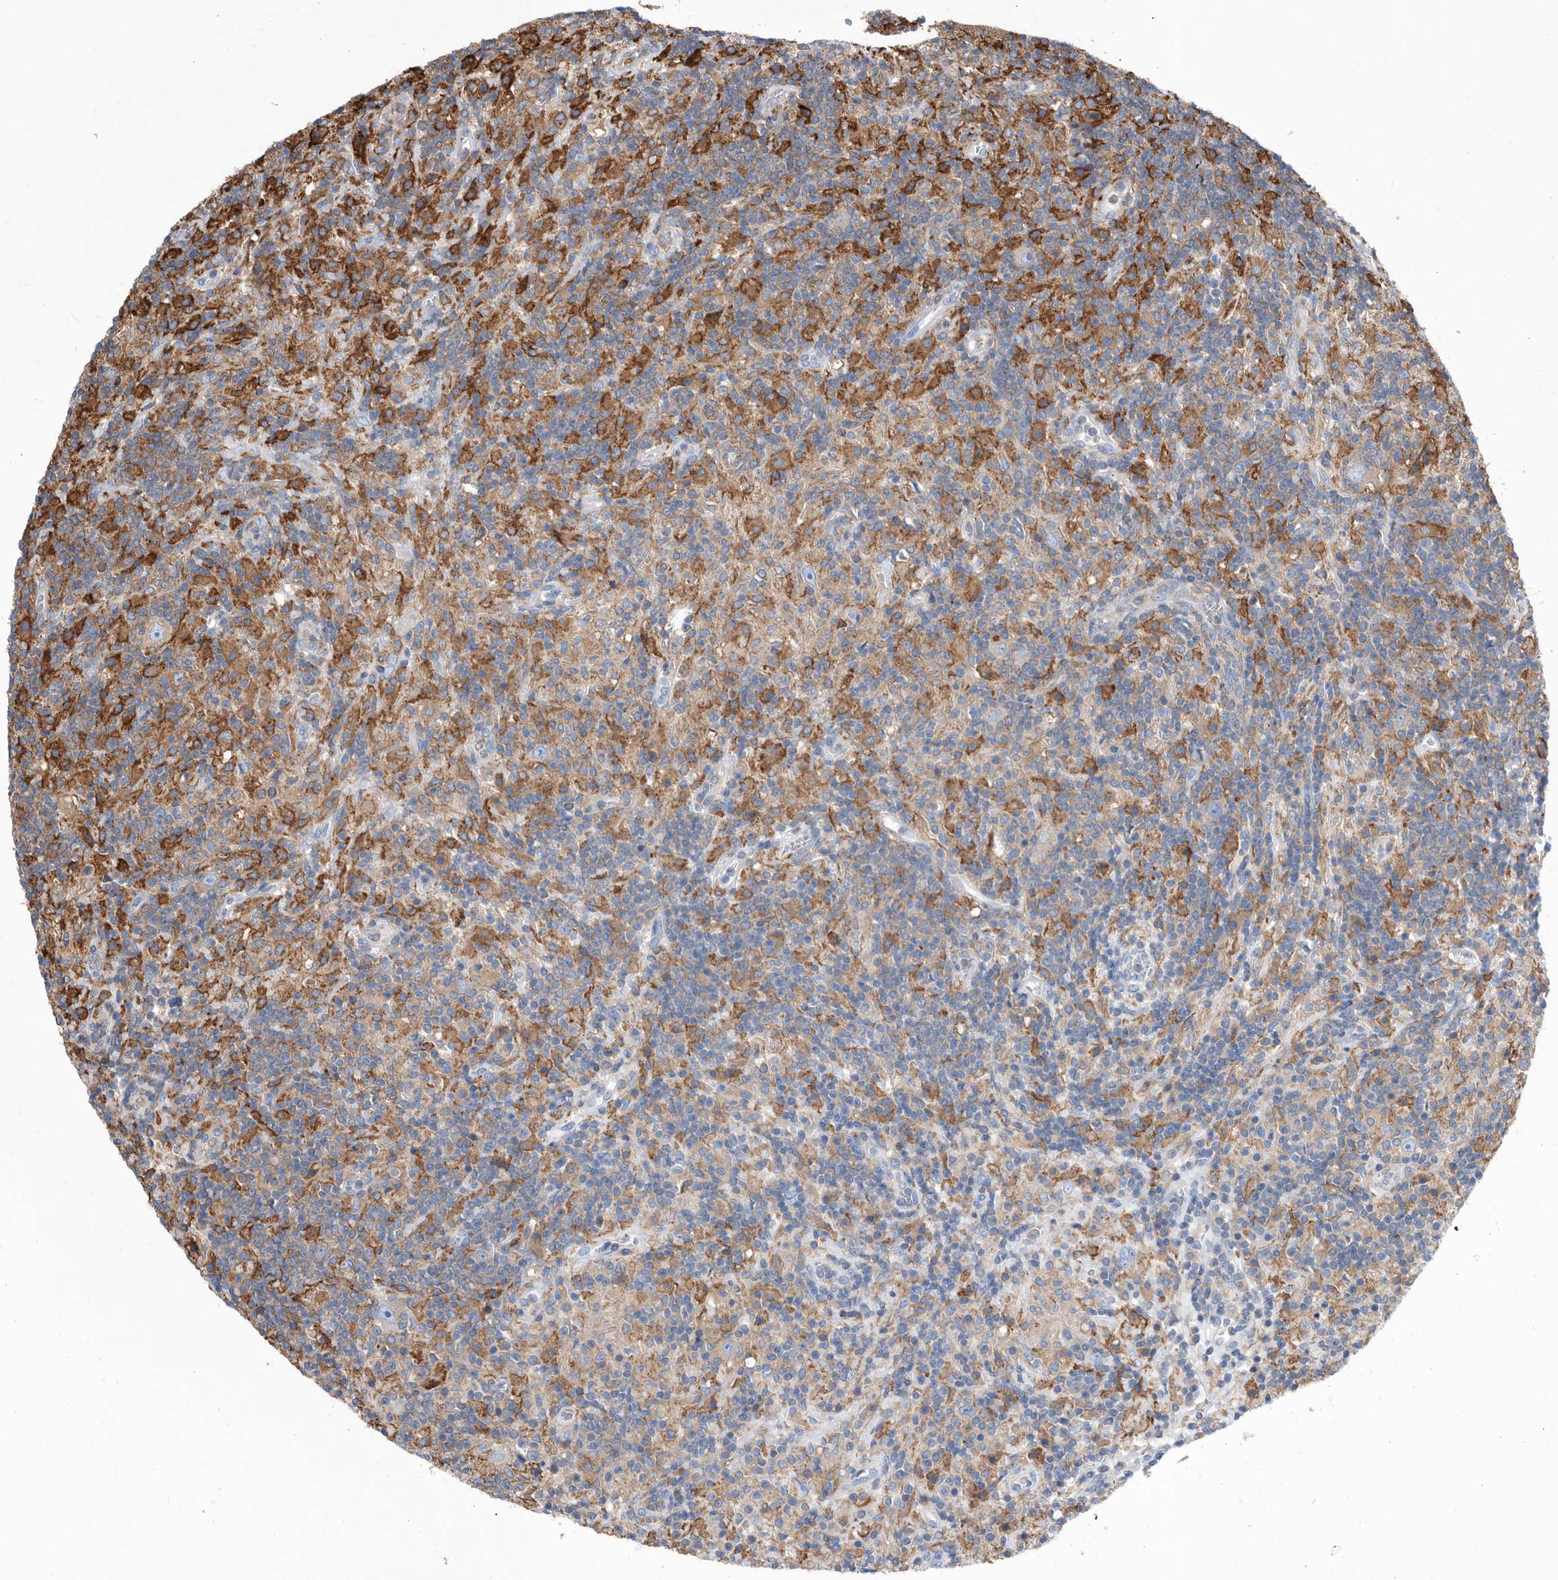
{"staining": {"intensity": "weak", "quantity": "<25%", "location": "cytoplasmic/membranous"}, "tissue": "lymphoma", "cell_type": "Tumor cells", "image_type": "cancer", "snomed": [{"axis": "morphology", "description": "Hodgkin's disease, NOS"}, {"axis": "topography", "description": "Lymph node"}], "caption": "The immunohistochemistry (IHC) histopathology image has no significant staining in tumor cells of lymphoma tissue.", "gene": "SMG7", "patient": {"sex": "male", "age": 70}}